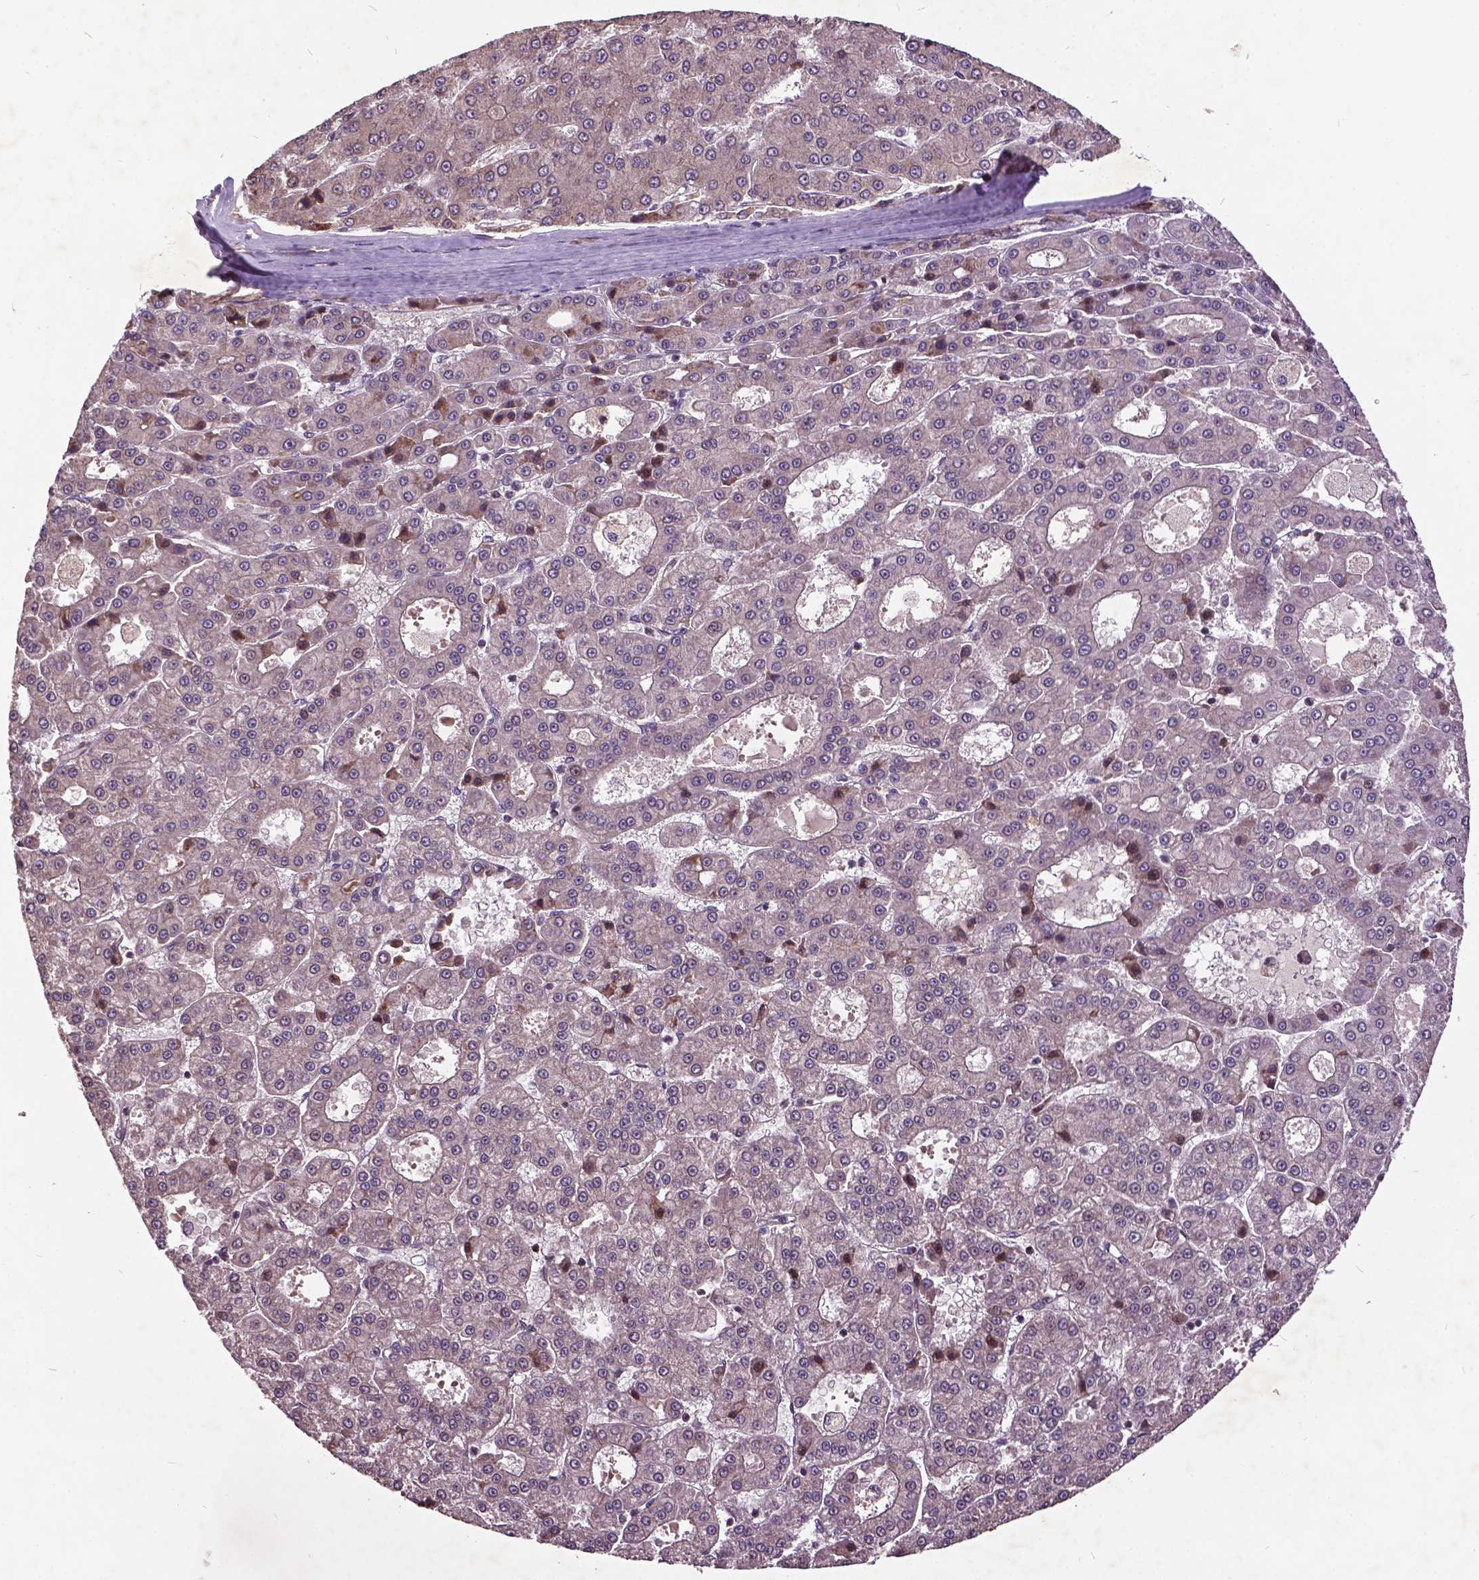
{"staining": {"intensity": "moderate", "quantity": "<25%", "location": "cytoplasmic/membranous,nuclear"}, "tissue": "liver cancer", "cell_type": "Tumor cells", "image_type": "cancer", "snomed": [{"axis": "morphology", "description": "Carcinoma, Hepatocellular, NOS"}, {"axis": "topography", "description": "Liver"}], "caption": "This micrograph reveals immunohistochemistry (IHC) staining of liver cancer (hepatocellular carcinoma), with low moderate cytoplasmic/membranous and nuclear staining in about <25% of tumor cells.", "gene": "AP1S3", "patient": {"sex": "male", "age": 70}}